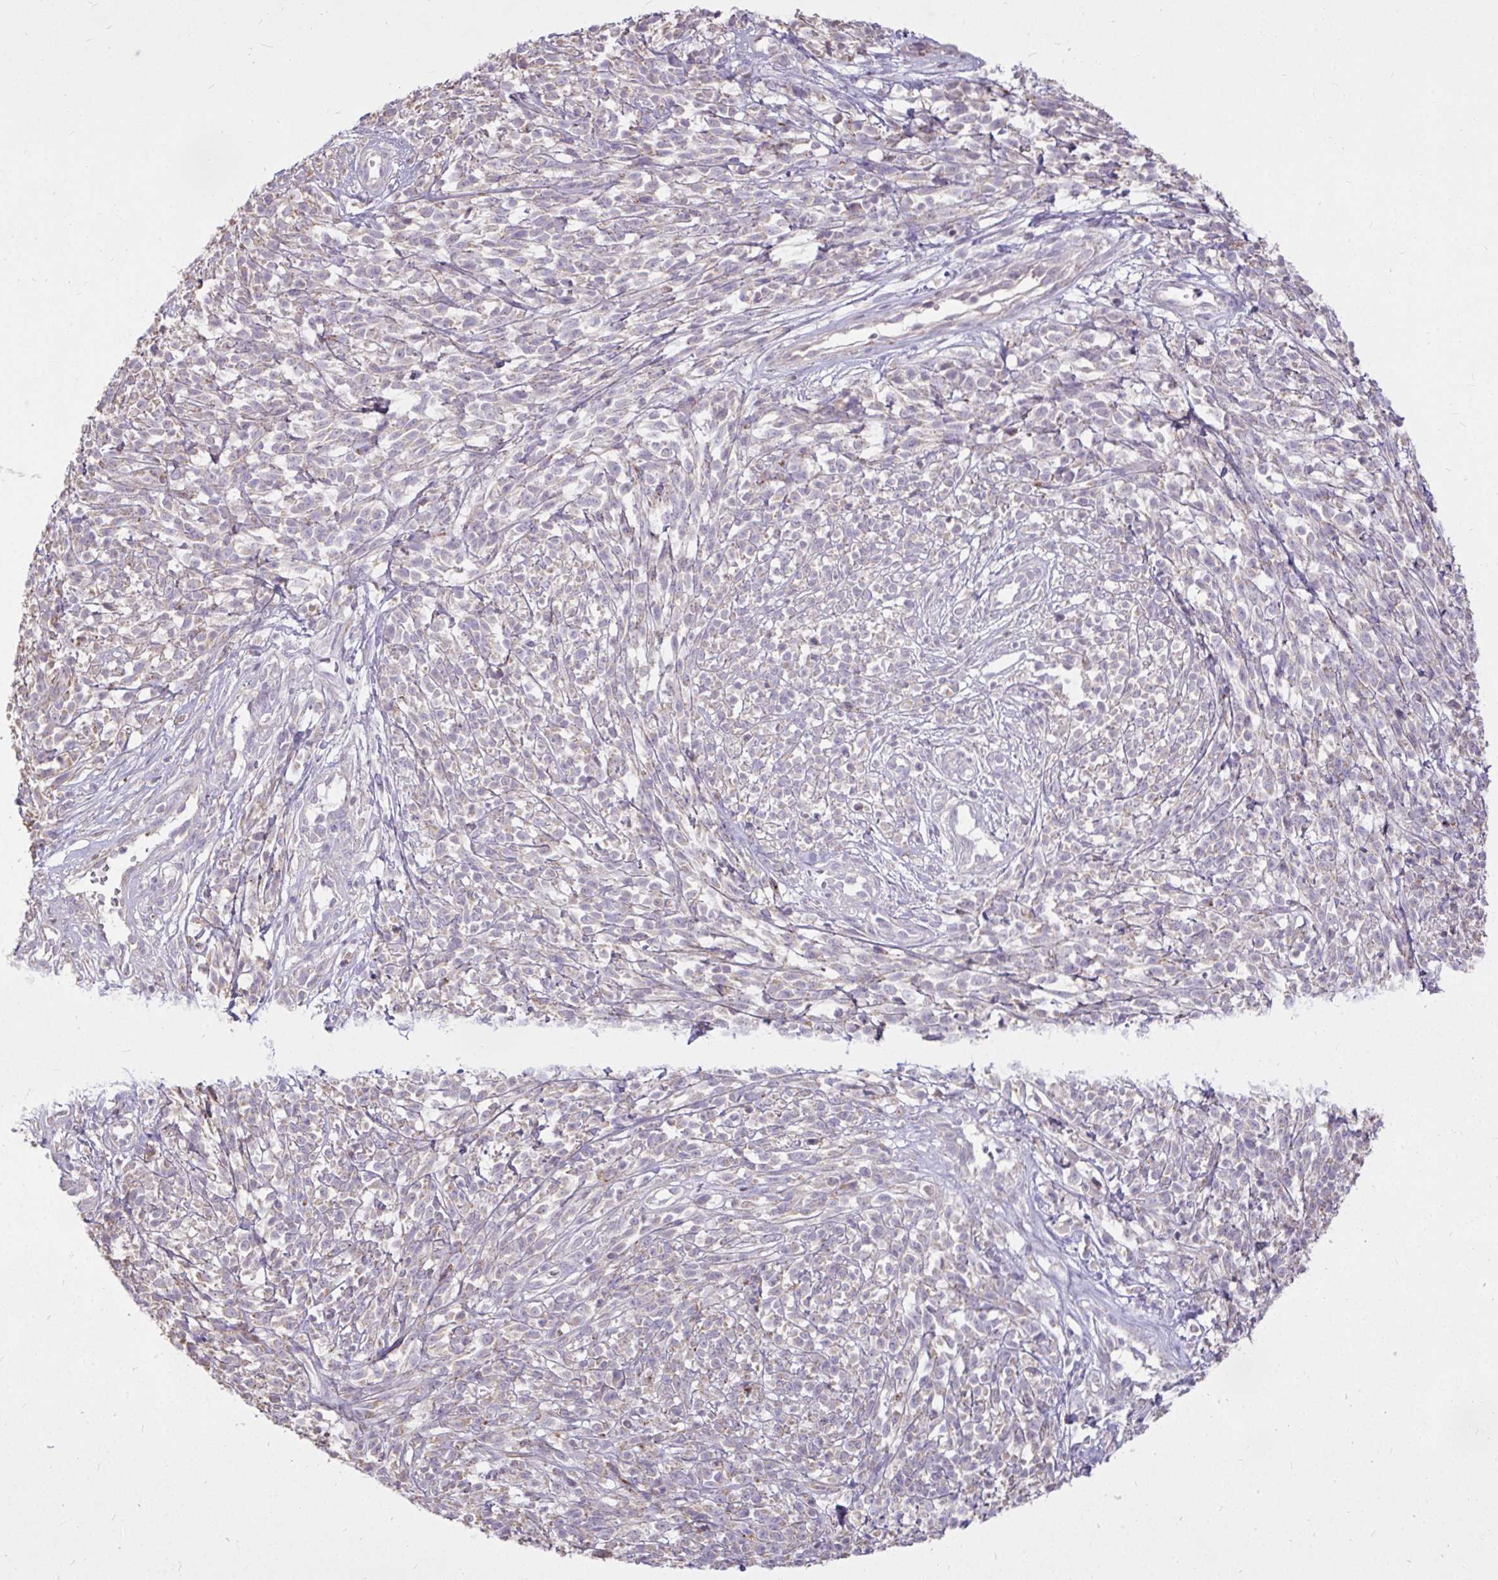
{"staining": {"intensity": "weak", "quantity": "<25%", "location": "cytoplasmic/membranous"}, "tissue": "melanoma", "cell_type": "Tumor cells", "image_type": "cancer", "snomed": [{"axis": "morphology", "description": "Malignant melanoma, NOS"}, {"axis": "topography", "description": "Skin"}, {"axis": "topography", "description": "Skin of trunk"}], "caption": "Malignant melanoma stained for a protein using IHC exhibits no staining tumor cells.", "gene": "STRIP1", "patient": {"sex": "male", "age": 74}}